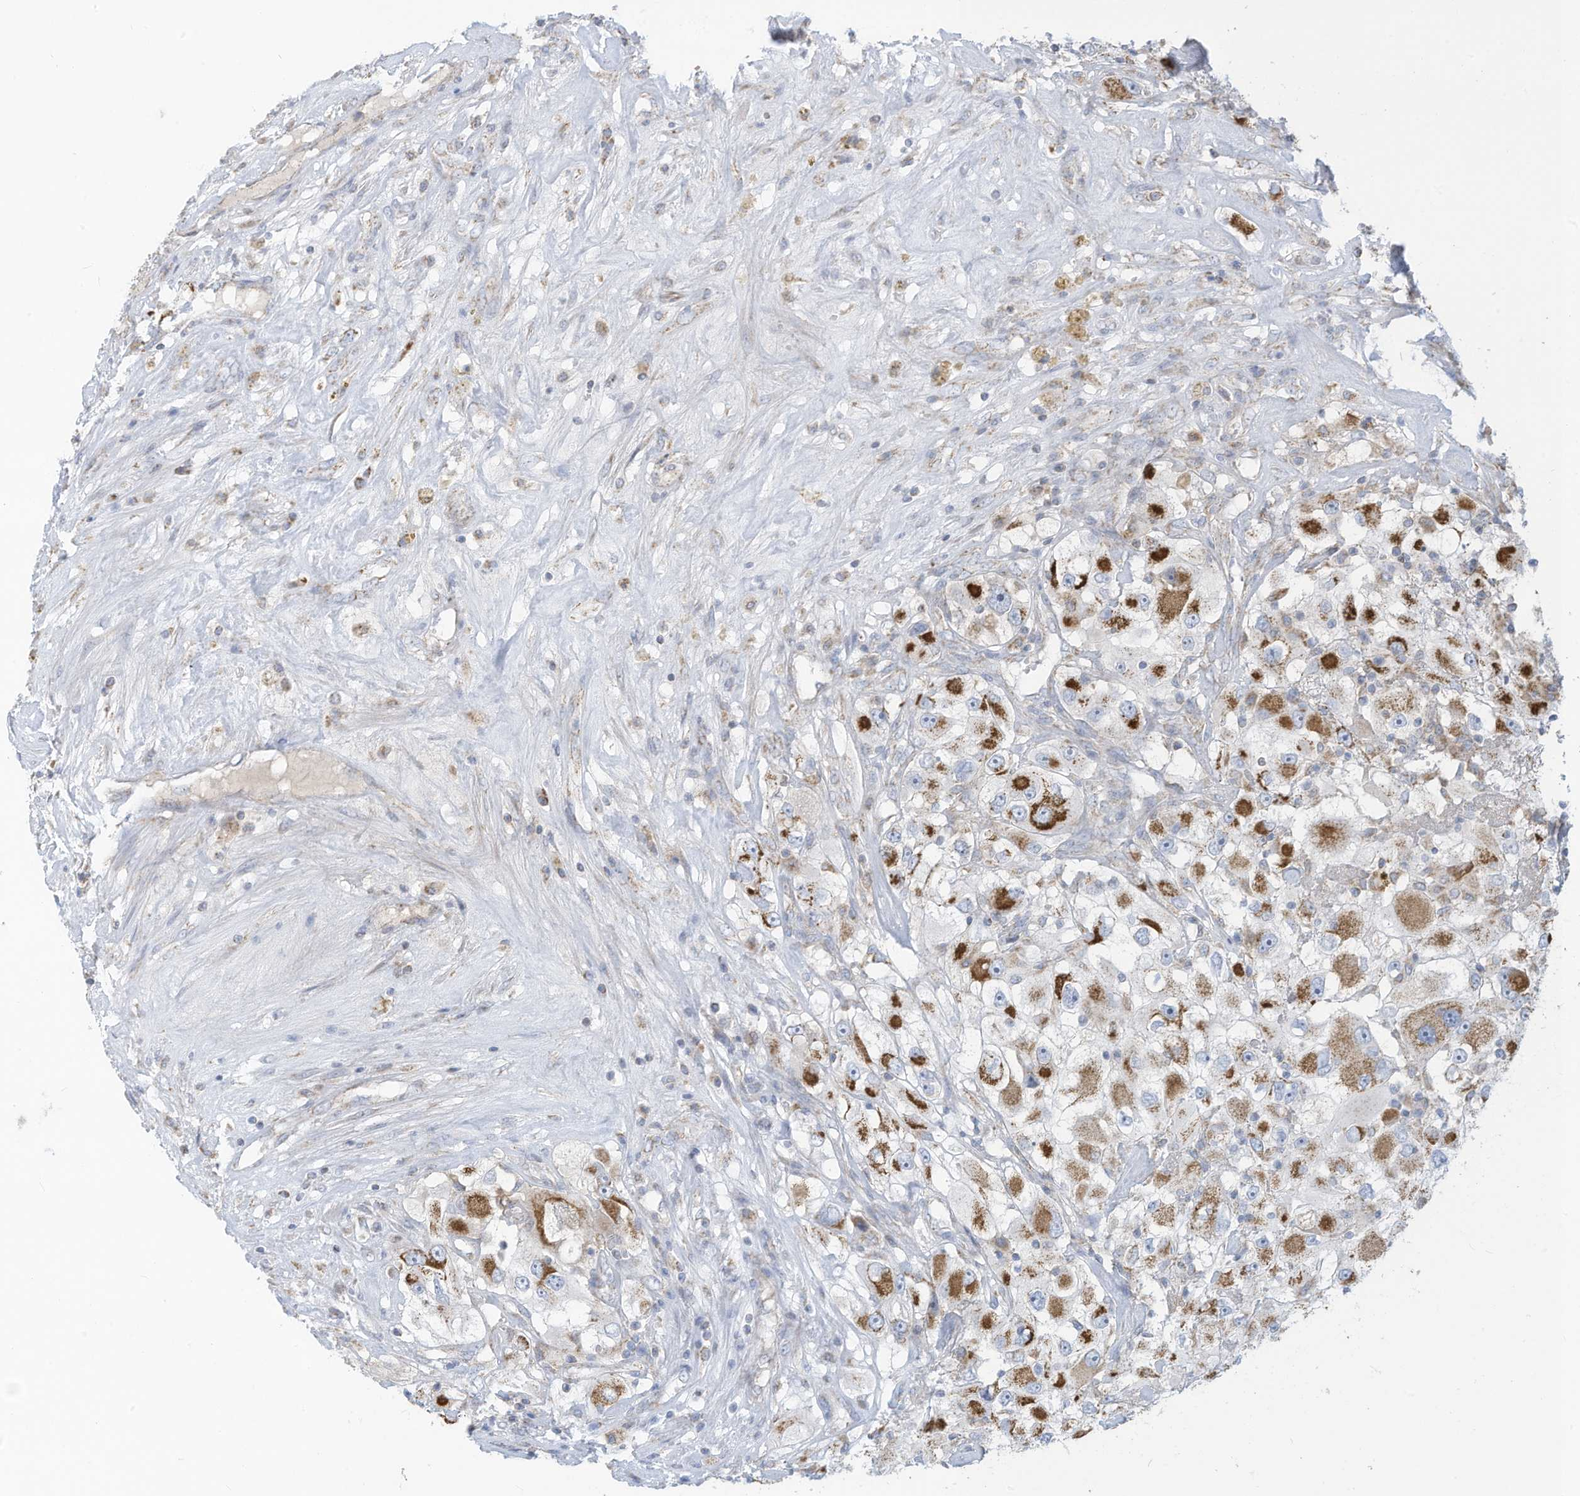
{"staining": {"intensity": "moderate", "quantity": "25%-75%", "location": "cytoplasmic/membranous"}, "tissue": "renal cancer", "cell_type": "Tumor cells", "image_type": "cancer", "snomed": [{"axis": "morphology", "description": "Adenocarcinoma, NOS"}, {"axis": "topography", "description": "Kidney"}], "caption": "Immunohistochemistry (IHC) image of neoplastic tissue: human renal cancer stained using immunohistochemistry (IHC) displays medium levels of moderate protein expression localized specifically in the cytoplasmic/membranous of tumor cells, appearing as a cytoplasmic/membranous brown color.", "gene": "NLN", "patient": {"sex": "female", "age": 52}}